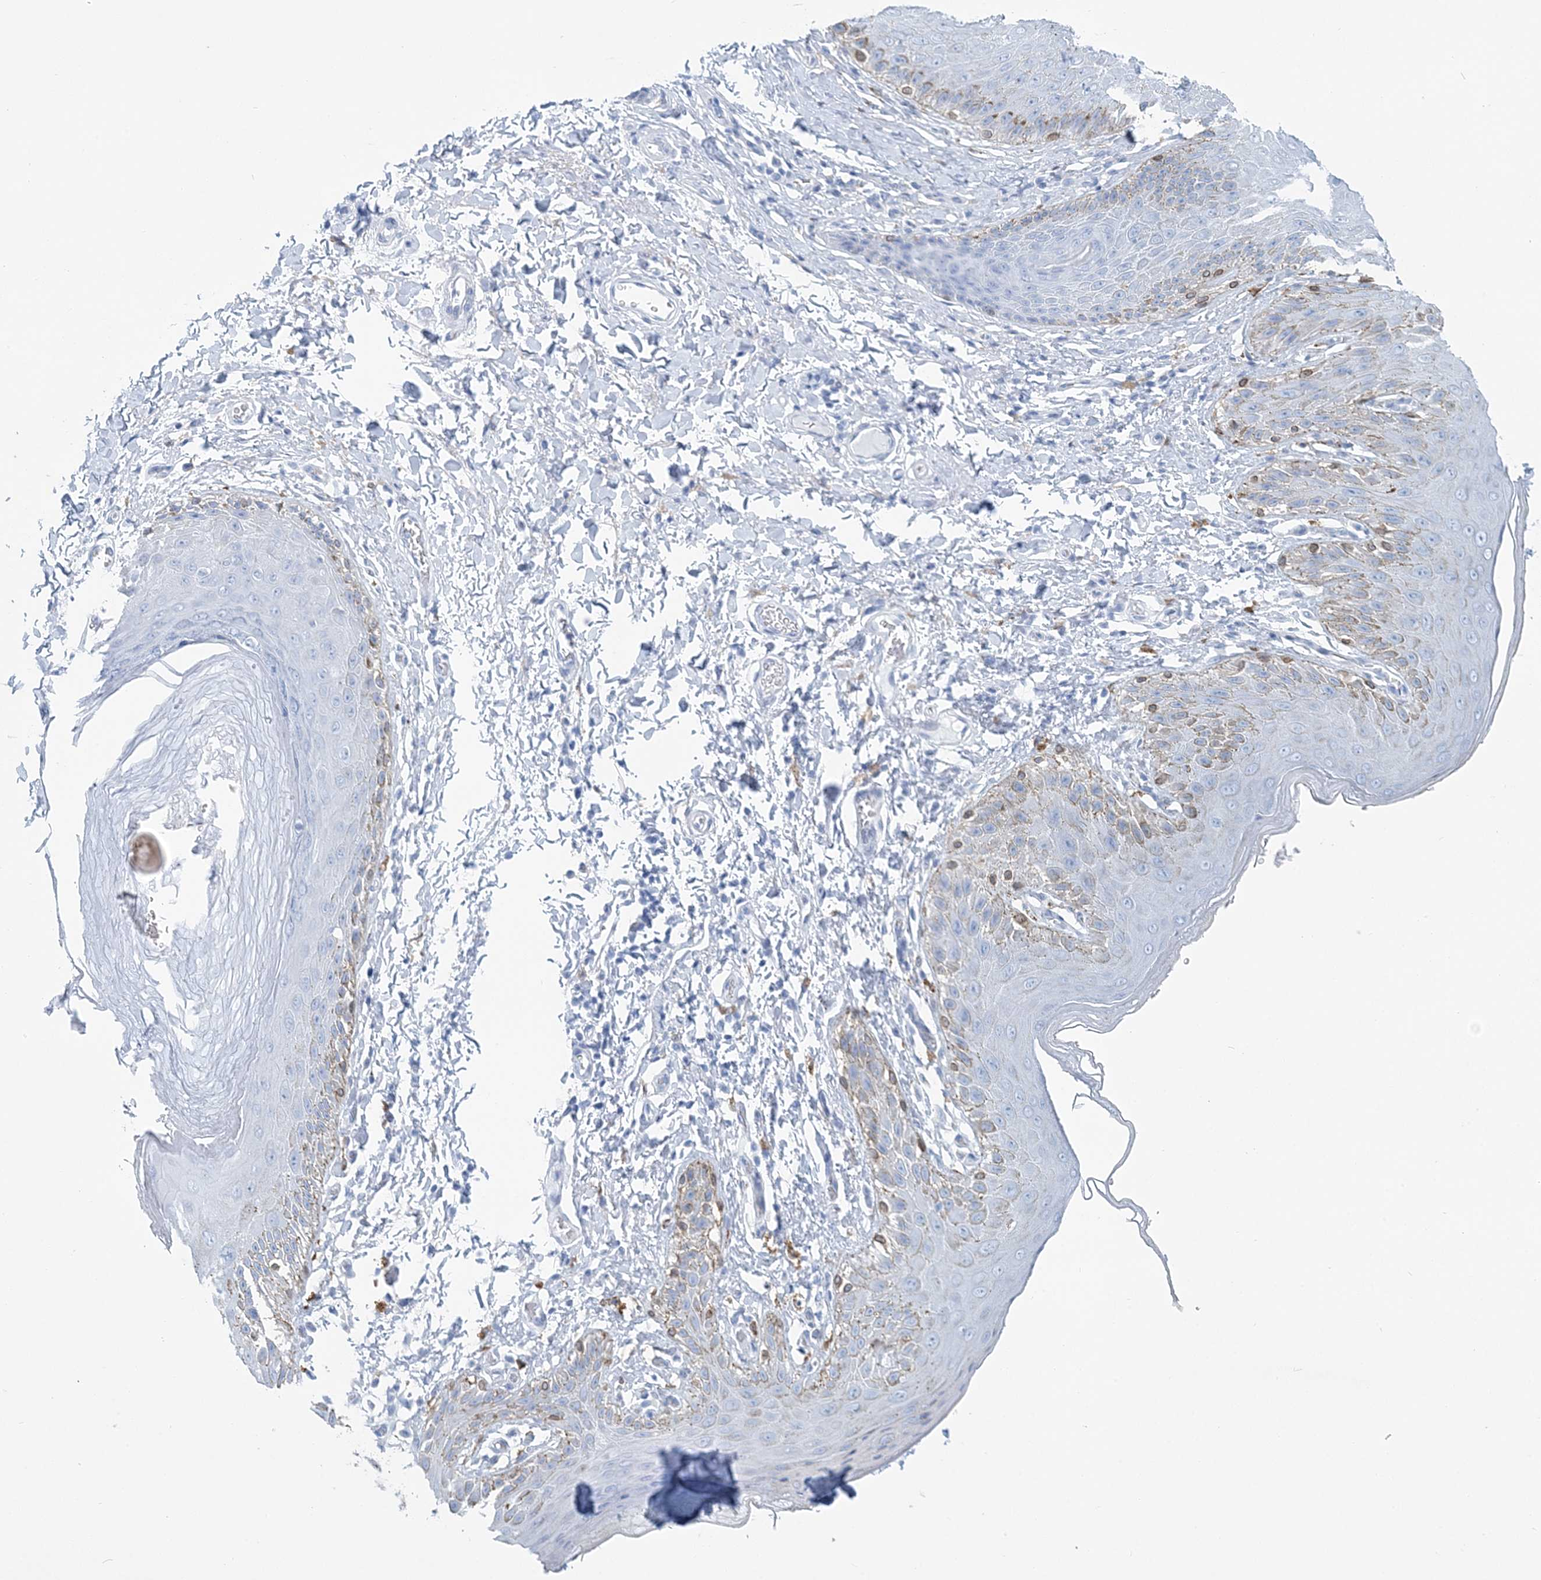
{"staining": {"intensity": "weak", "quantity": "<25%", "location": "cytoplasmic/membranous"}, "tissue": "skin", "cell_type": "Epidermal cells", "image_type": "normal", "snomed": [{"axis": "morphology", "description": "Normal tissue, NOS"}, {"axis": "topography", "description": "Anal"}], "caption": "High power microscopy histopathology image of an immunohistochemistry (IHC) histopathology image of normal skin, revealing no significant positivity in epidermal cells.", "gene": "NKX6", "patient": {"sex": "male", "age": 44}}